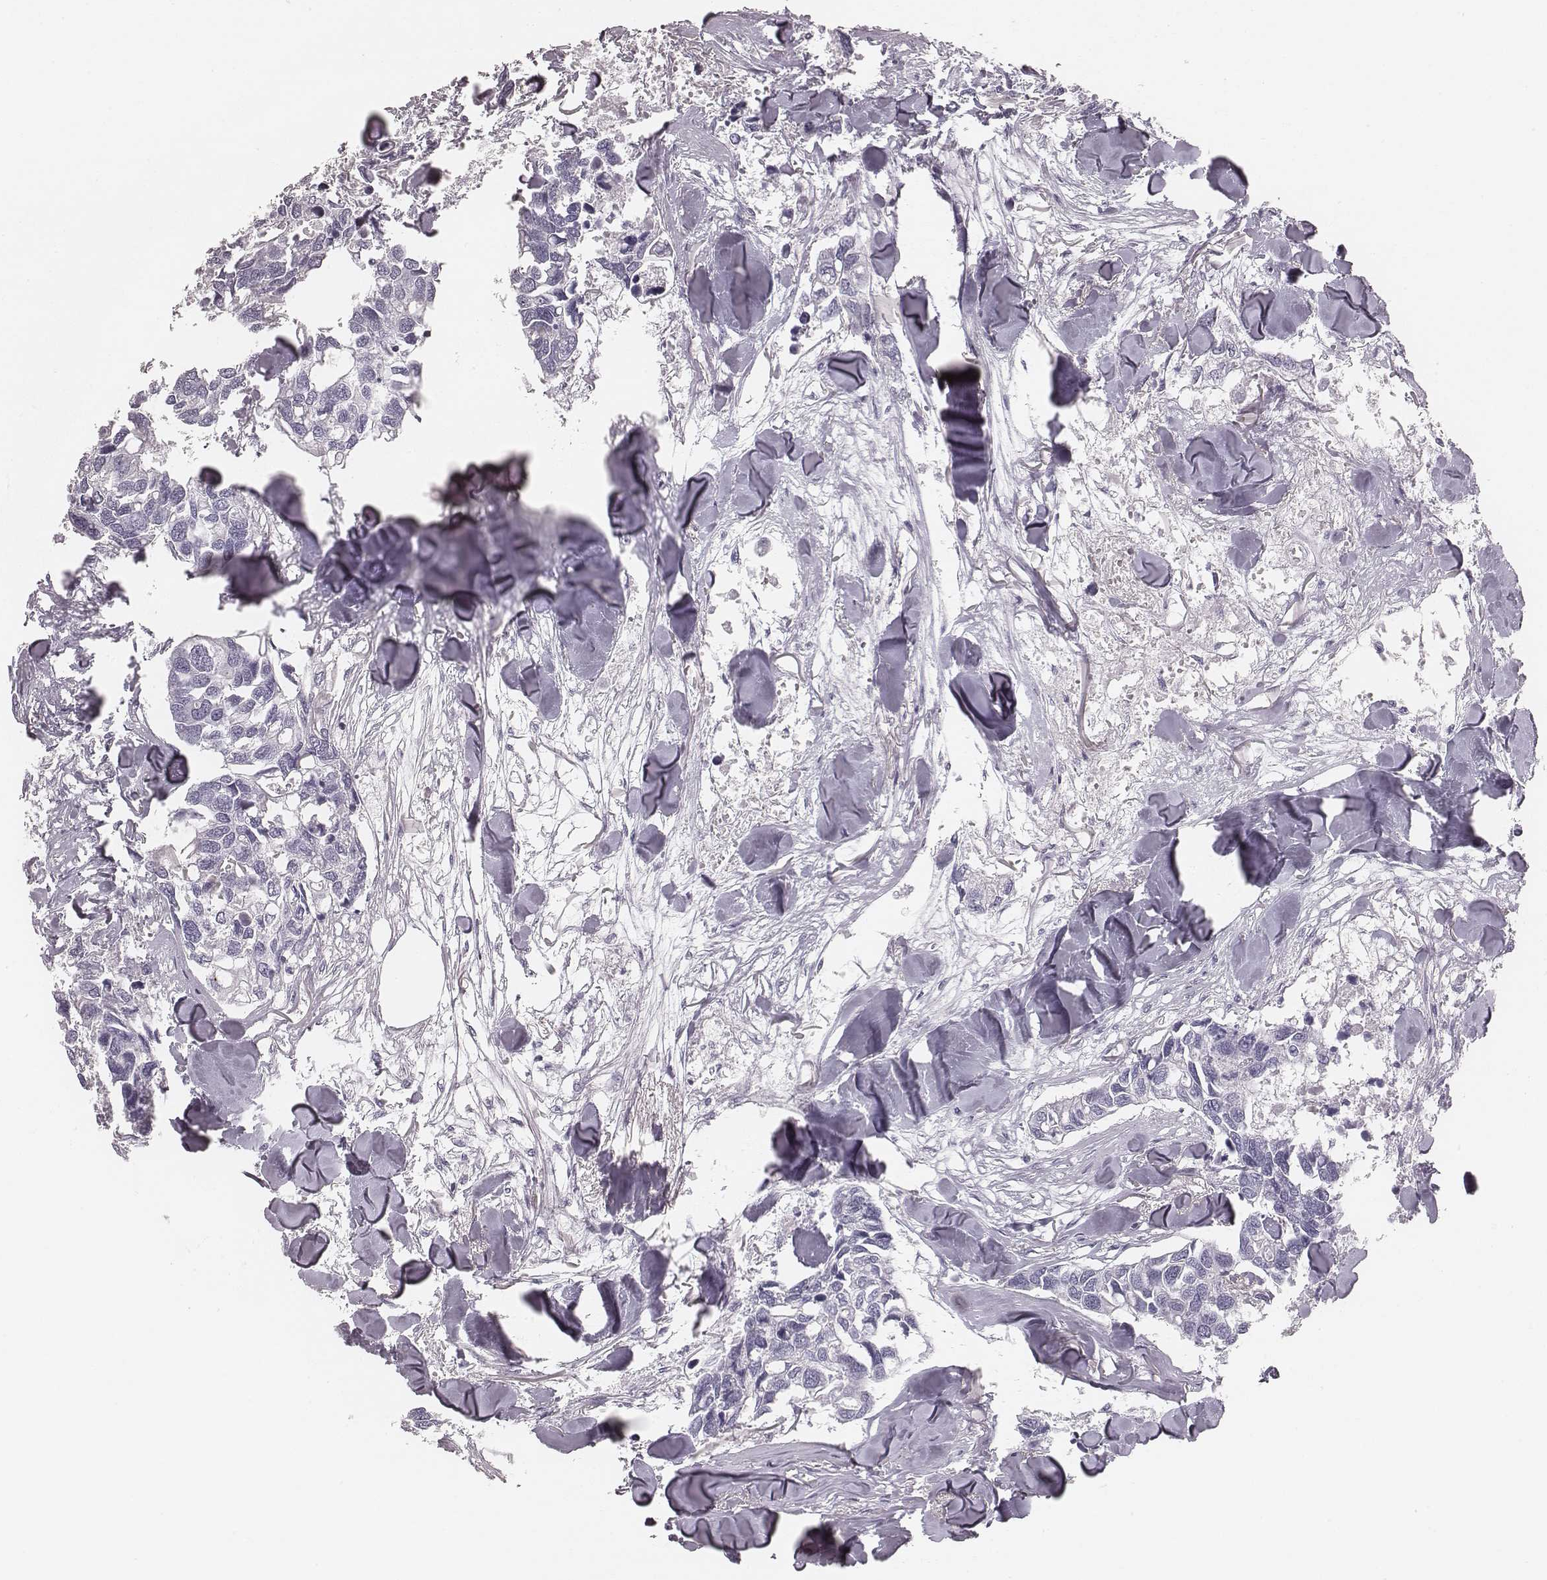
{"staining": {"intensity": "negative", "quantity": "none", "location": "none"}, "tissue": "breast cancer", "cell_type": "Tumor cells", "image_type": "cancer", "snomed": [{"axis": "morphology", "description": "Duct carcinoma"}, {"axis": "topography", "description": "Breast"}], "caption": "Immunohistochemical staining of human breast cancer (invasive ductal carcinoma) demonstrates no significant positivity in tumor cells.", "gene": "ZNF365", "patient": {"sex": "female", "age": 83}}